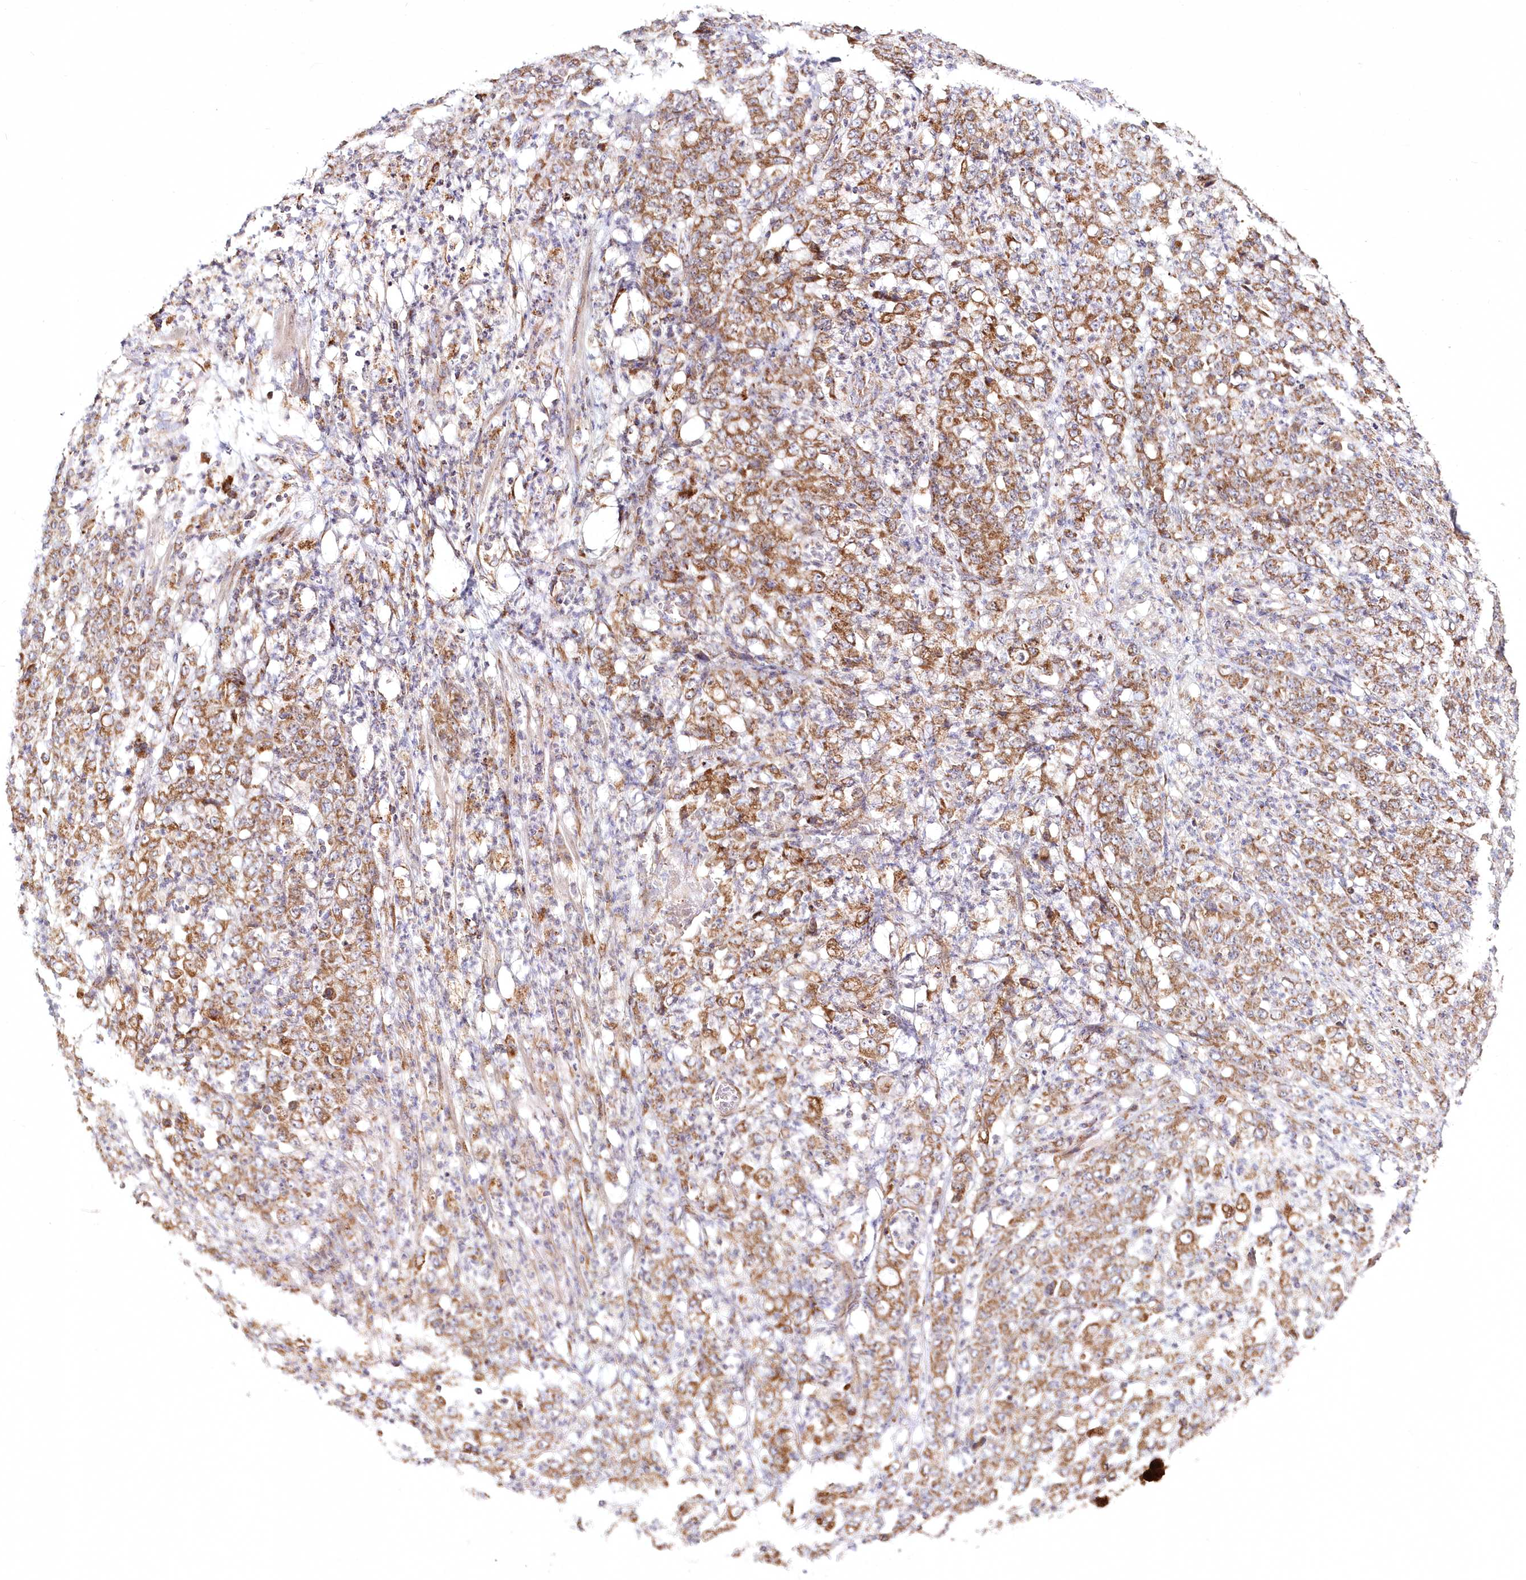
{"staining": {"intensity": "moderate", "quantity": ">75%", "location": "cytoplasmic/membranous"}, "tissue": "stomach cancer", "cell_type": "Tumor cells", "image_type": "cancer", "snomed": [{"axis": "morphology", "description": "Adenocarcinoma, NOS"}, {"axis": "topography", "description": "Stomach, lower"}], "caption": "Stomach cancer (adenocarcinoma) stained with a protein marker shows moderate staining in tumor cells.", "gene": "DNA2", "patient": {"sex": "female", "age": 71}}